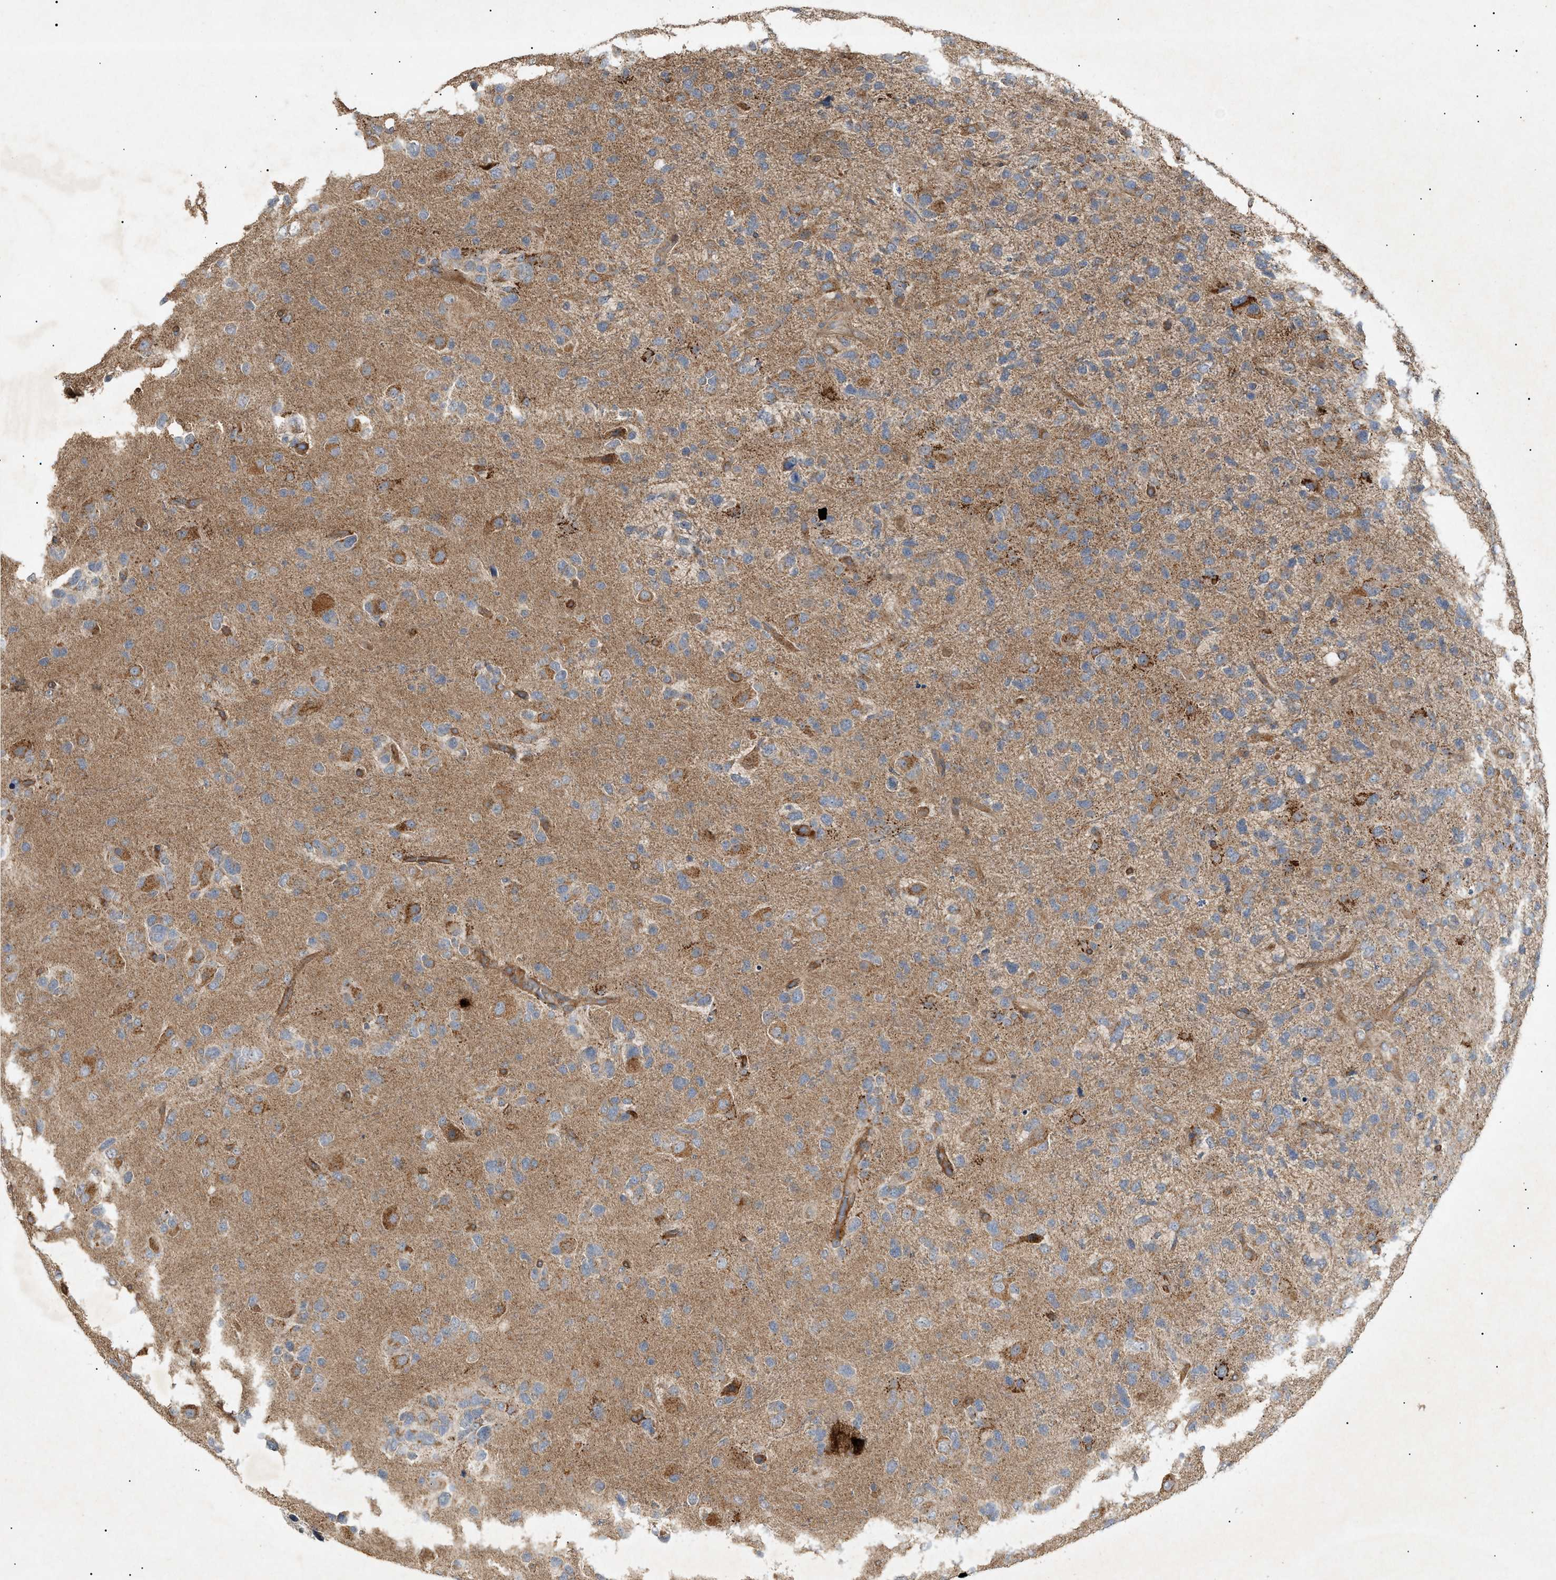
{"staining": {"intensity": "weak", "quantity": ">75%", "location": "cytoplasmic/membranous"}, "tissue": "glioma", "cell_type": "Tumor cells", "image_type": "cancer", "snomed": [{"axis": "morphology", "description": "Glioma, malignant, High grade"}, {"axis": "topography", "description": "Brain"}], "caption": "Approximately >75% of tumor cells in human malignant glioma (high-grade) reveal weak cytoplasmic/membranous protein staining as visualized by brown immunohistochemical staining.", "gene": "MTCH1", "patient": {"sex": "female", "age": 58}}